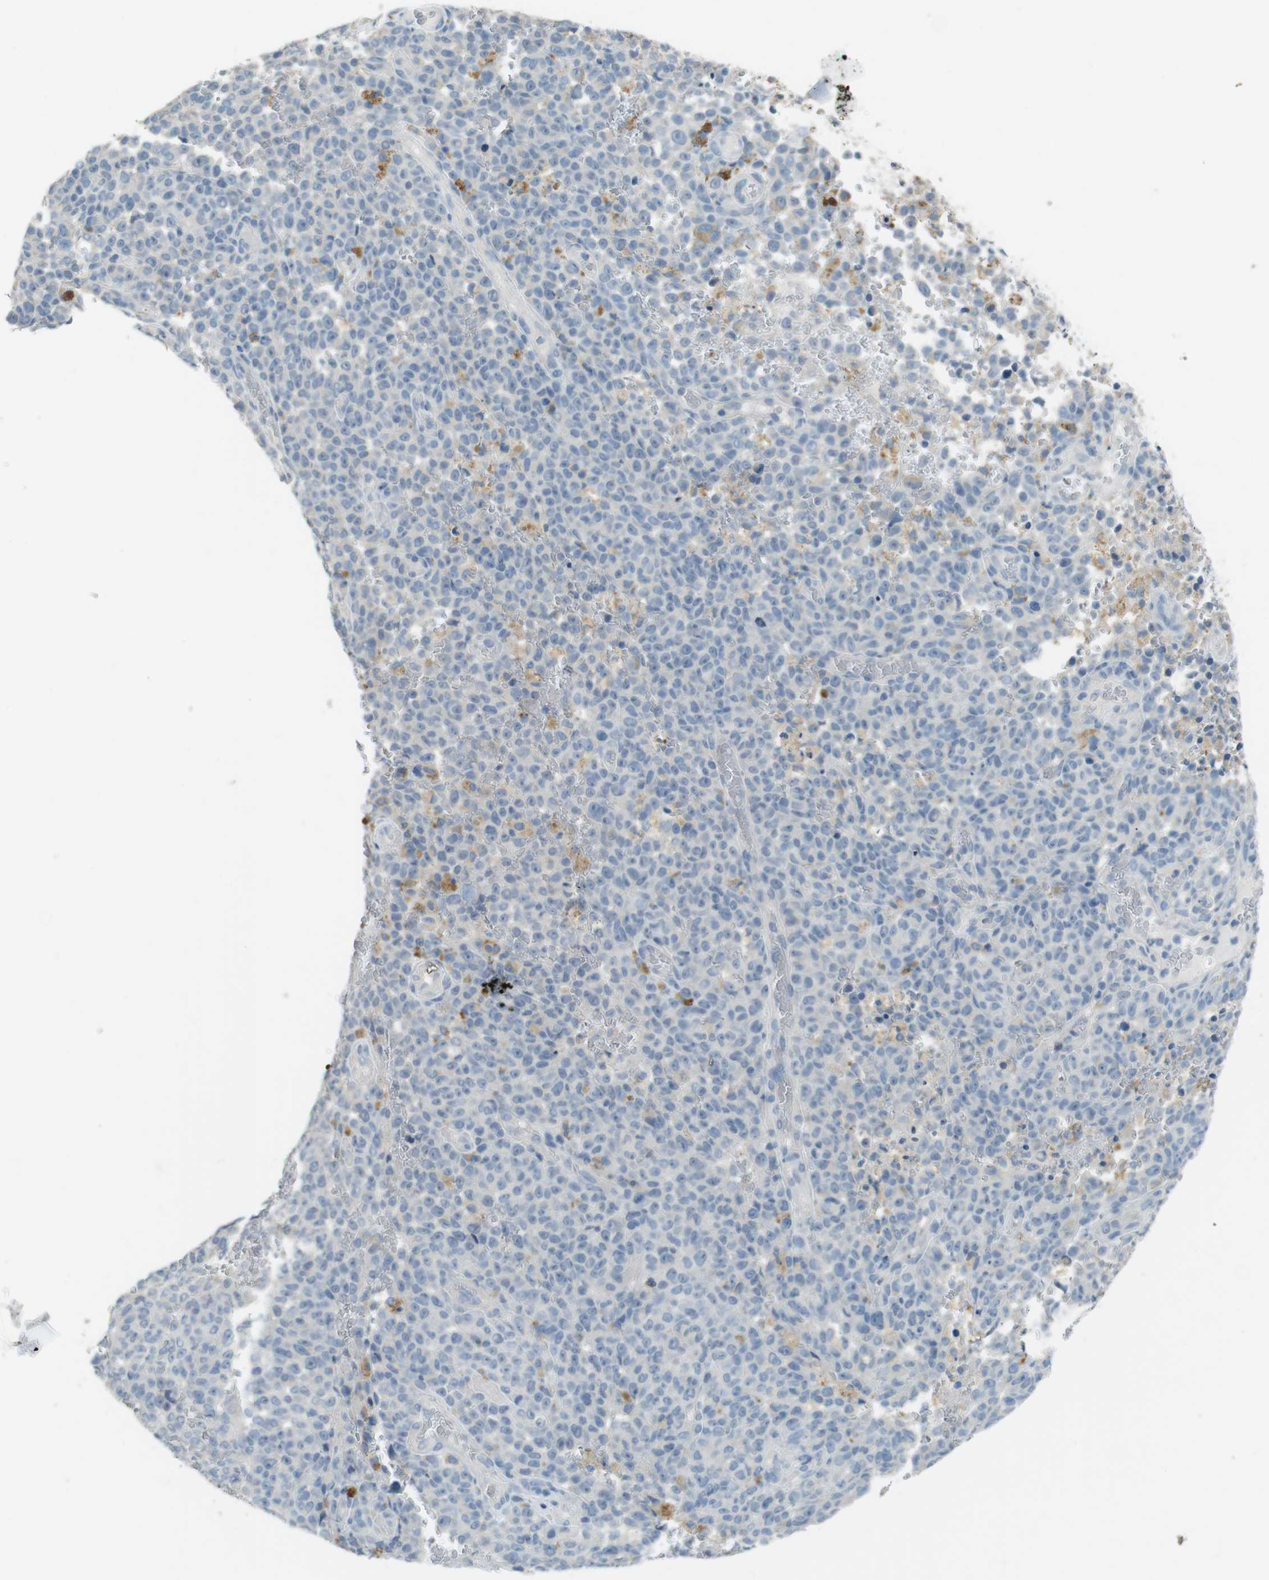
{"staining": {"intensity": "moderate", "quantity": "<25%", "location": "cytoplasmic/membranous"}, "tissue": "melanoma", "cell_type": "Tumor cells", "image_type": "cancer", "snomed": [{"axis": "morphology", "description": "Malignant melanoma, NOS"}, {"axis": "topography", "description": "Skin"}], "caption": "Protein analysis of malignant melanoma tissue exhibits moderate cytoplasmic/membranous expression in approximately <25% of tumor cells. Using DAB (3,3'-diaminobenzidine) (brown) and hematoxylin (blue) stains, captured at high magnification using brightfield microscopy.", "gene": "ENTPD7", "patient": {"sex": "female", "age": 82}}